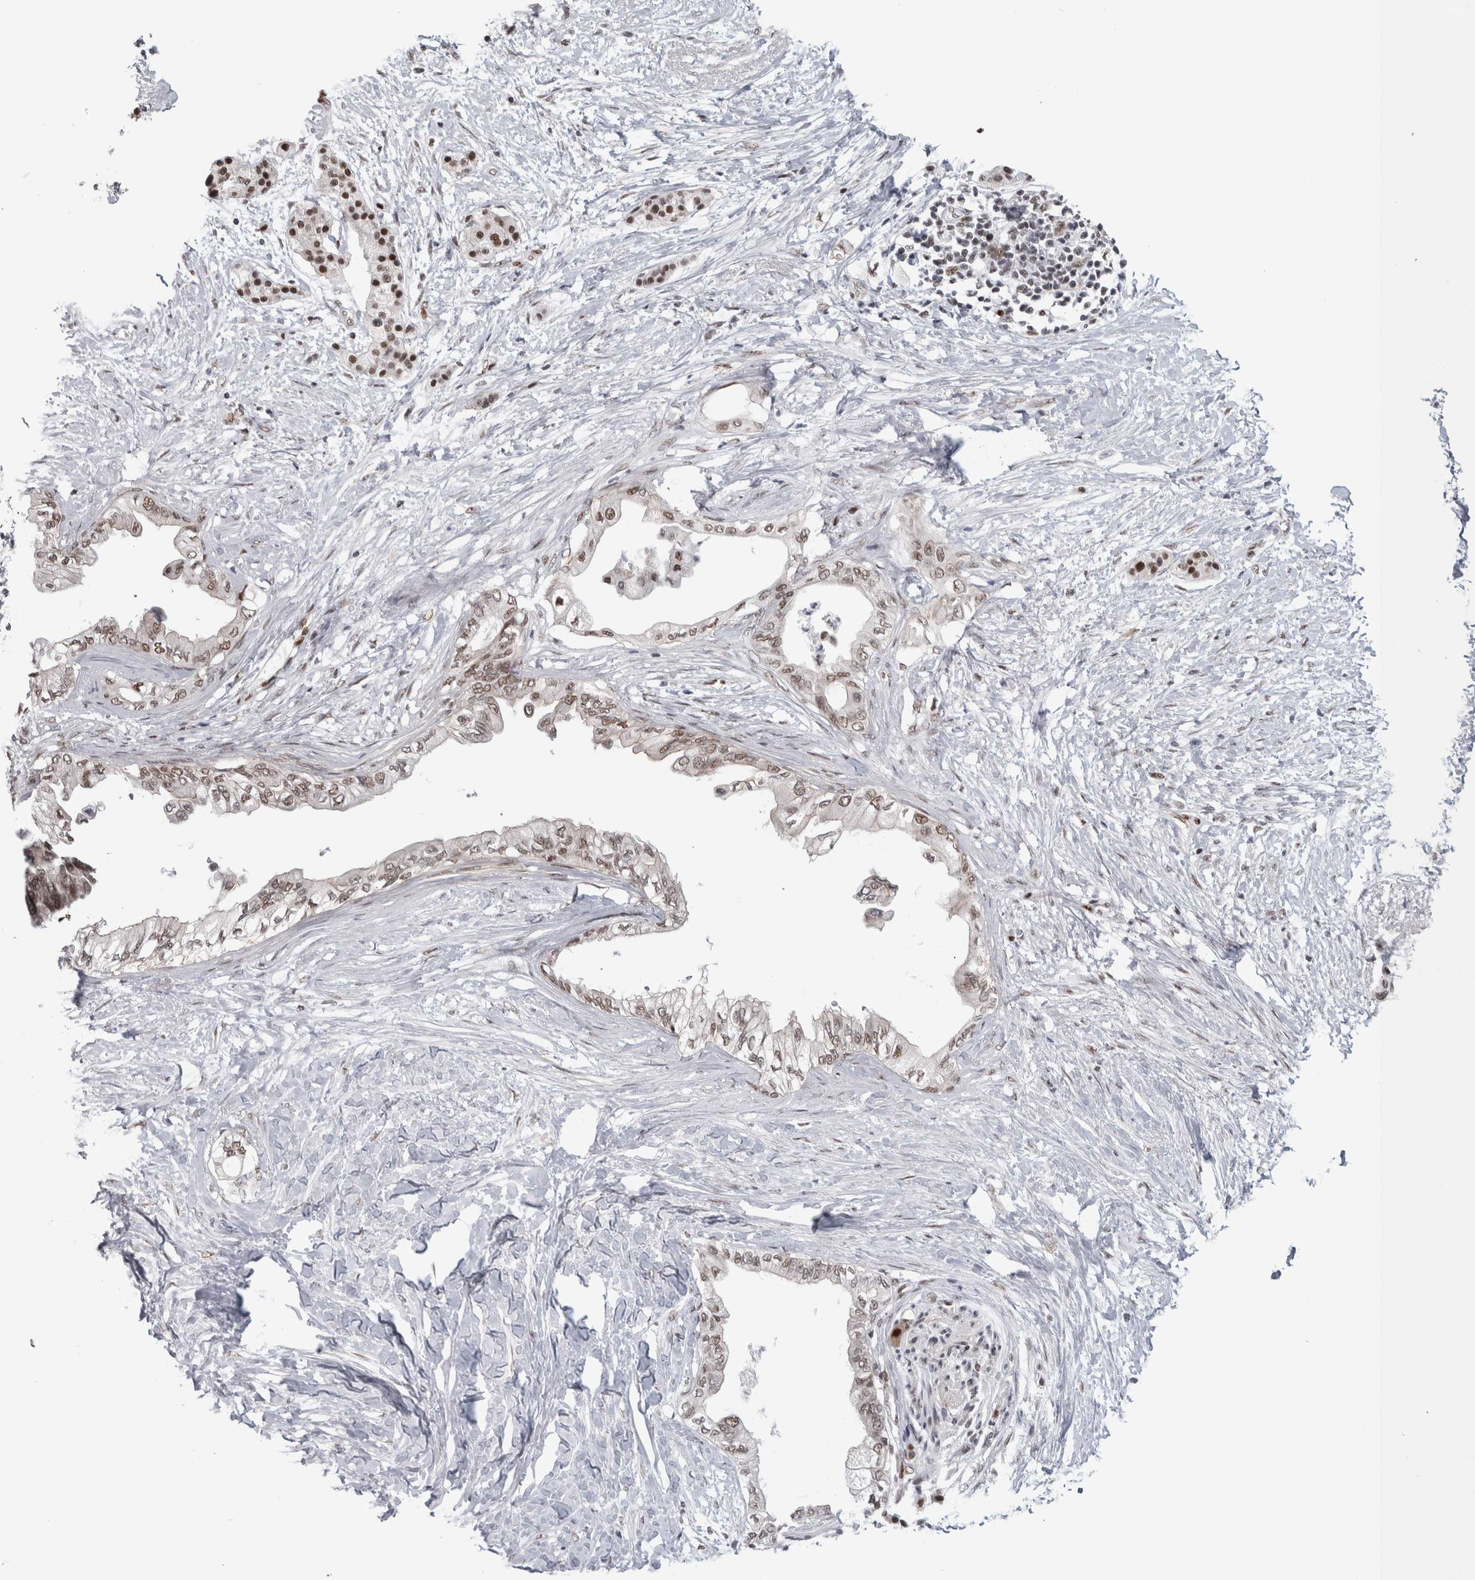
{"staining": {"intensity": "moderate", "quantity": ">75%", "location": "nuclear"}, "tissue": "pancreatic cancer", "cell_type": "Tumor cells", "image_type": "cancer", "snomed": [{"axis": "morphology", "description": "Normal tissue, NOS"}, {"axis": "morphology", "description": "Adenocarcinoma, NOS"}, {"axis": "topography", "description": "Pancreas"}, {"axis": "topography", "description": "Duodenum"}], "caption": "Immunohistochemical staining of human pancreatic cancer demonstrates medium levels of moderate nuclear protein expression in approximately >75% of tumor cells.", "gene": "HEXIM2", "patient": {"sex": "female", "age": 60}}